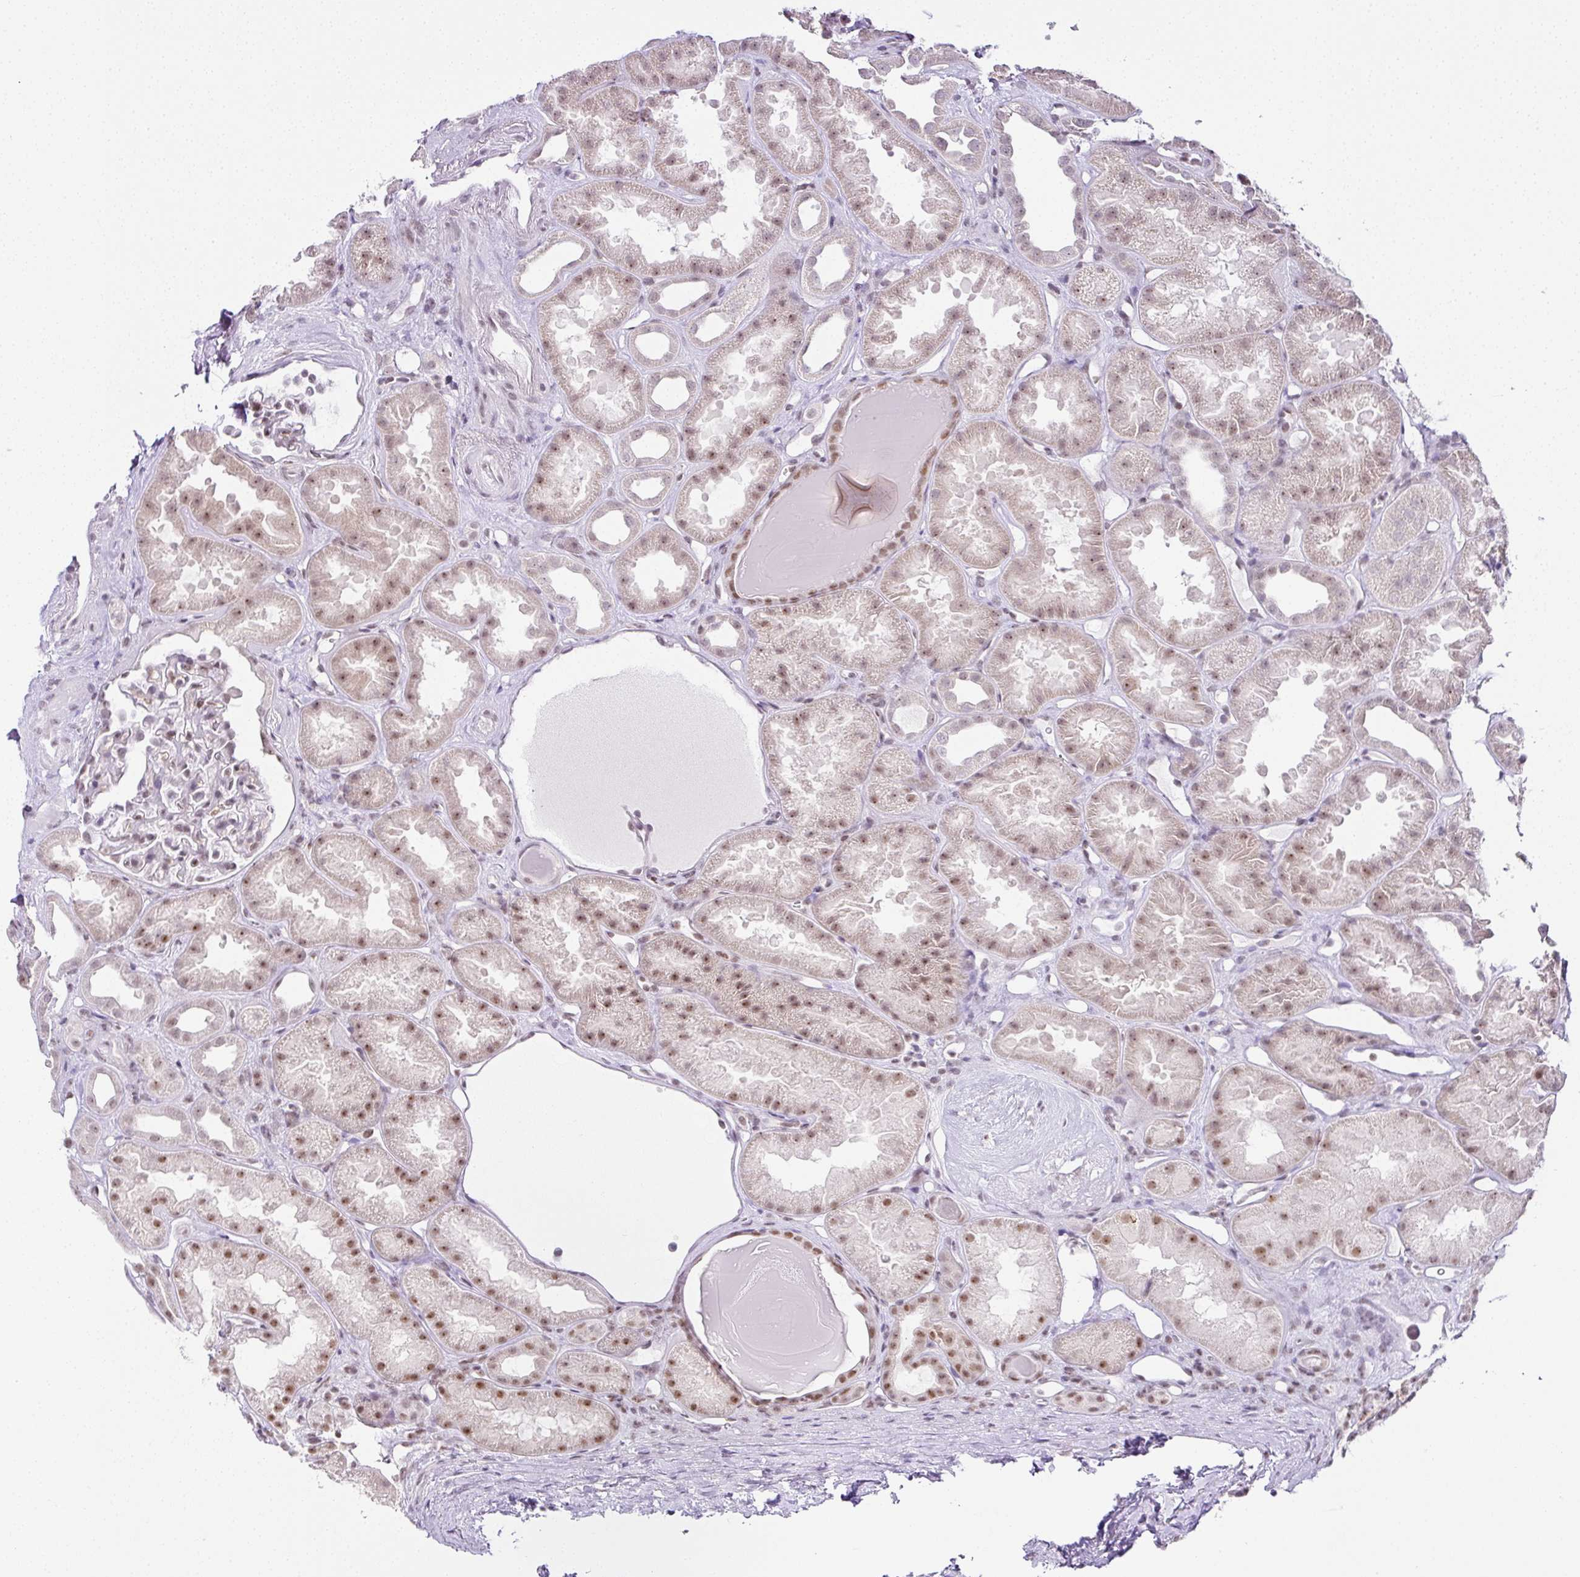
{"staining": {"intensity": "moderate", "quantity": "25%-75%", "location": "nuclear"}, "tissue": "kidney", "cell_type": "Cells in glomeruli", "image_type": "normal", "snomed": [{"axis": "morphology", "description": "Normal tissue, NOS"}, {"axis": "topography", "description": "Kidney"}], "caption": "A high-resolution photomicrograph shows immunohistochemistry (IHC) staining of normal kidney, which reveals moderate nuclear staining in approximately 25%-75% of cells in glomeruli.", "gene": "FAM32A", "patient": {"sex": "male", "age": 61}}